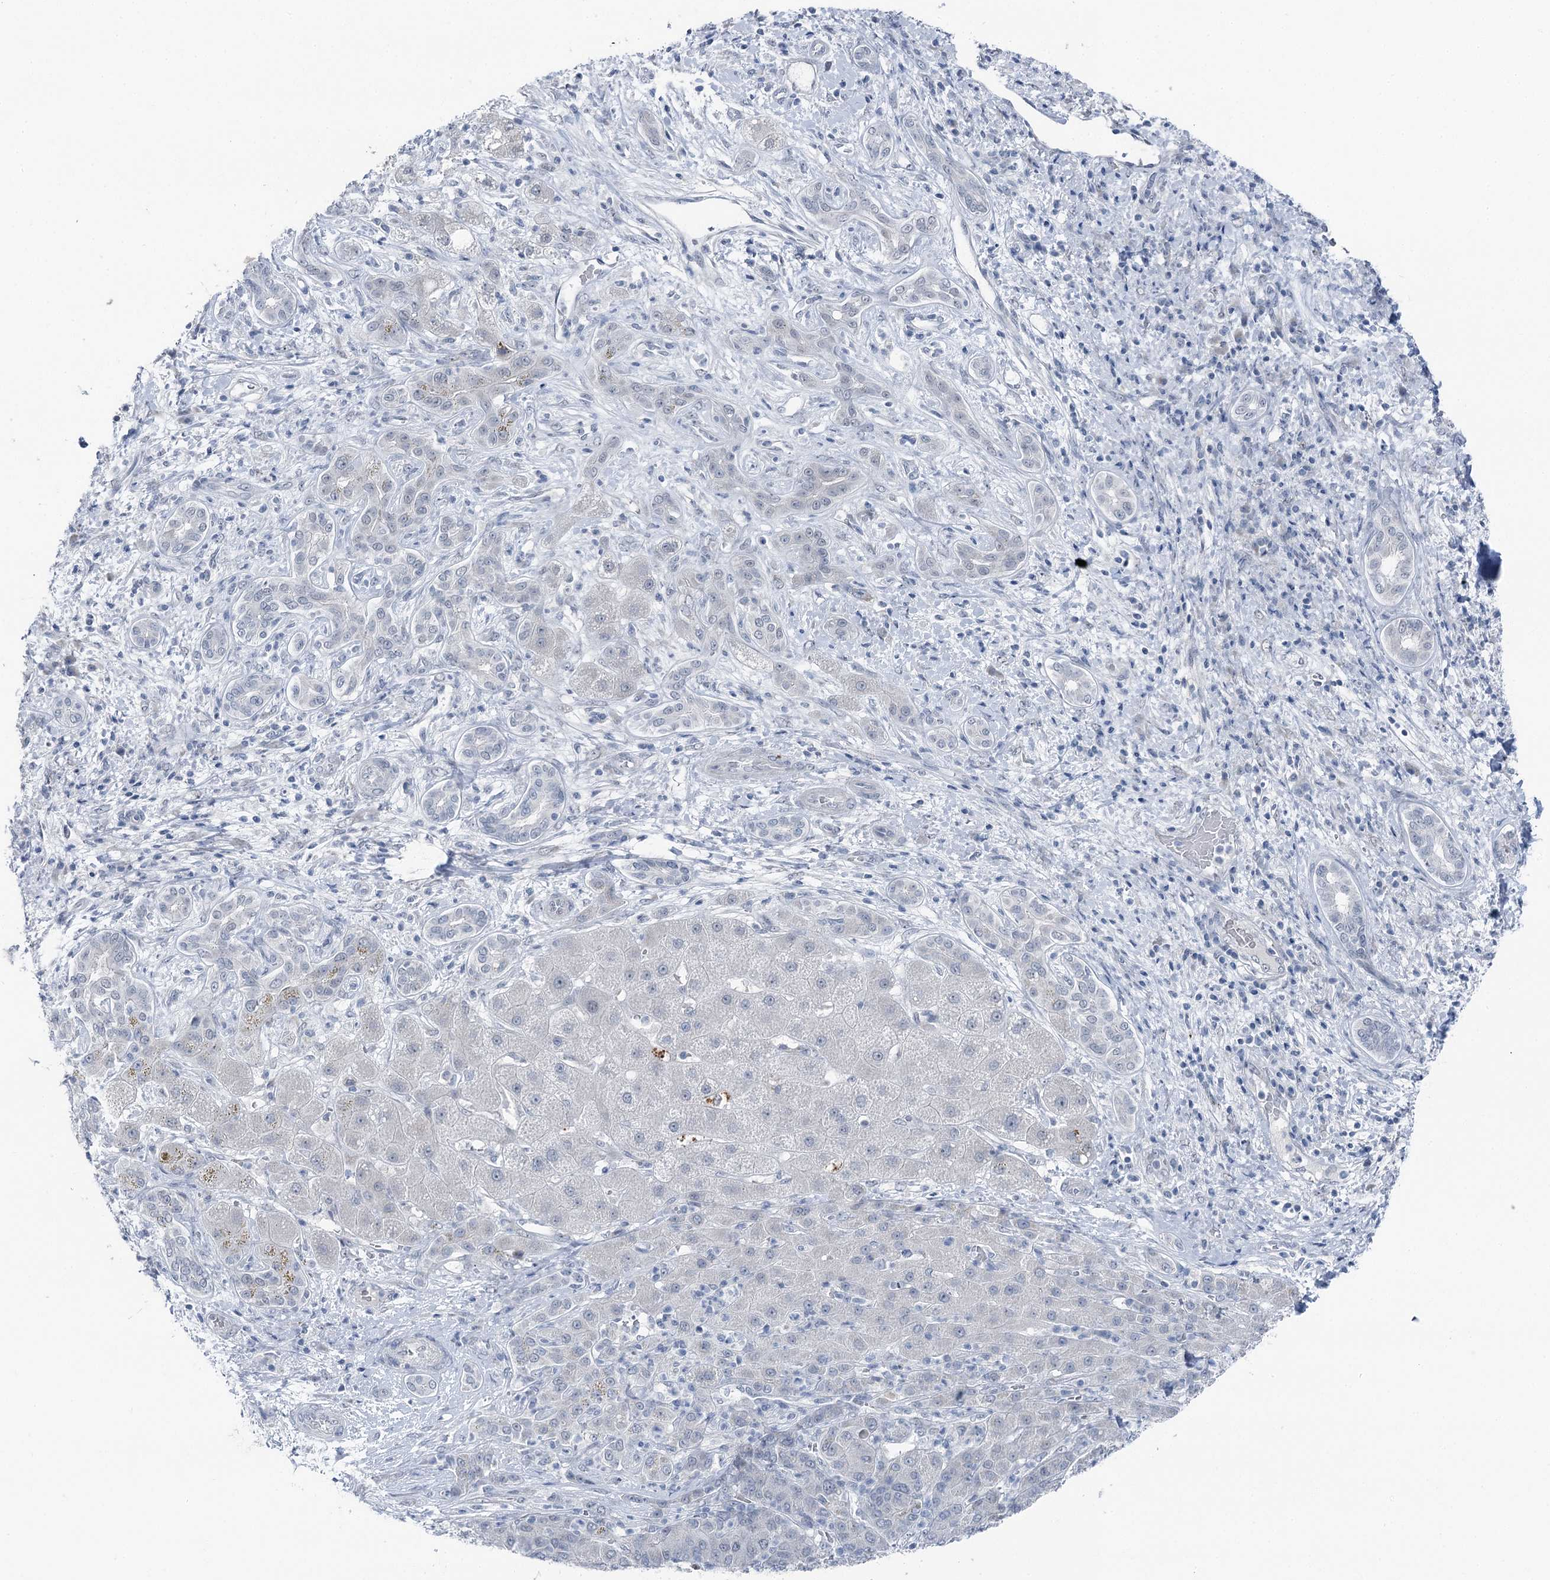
{"staining": {"intensity": "negative", "quantity": "none", "location": "none"}, "tissue": "liver cancer", "cell_type": "Tumor cells", "image_type": "cancer", "snomed": [{"axis": "morphology", "description": "Carcinoma, Hepatocellular, NOS"}, {"axis": "topography", "description": "Liver"}], "caption": "Hepatocellular carcinoma (liver) stained for a protein using immunohistochemistry (IHC) displays no positivity tumor cells.", "gene": "STEEP1", "patient": {"sex": "male", "age": 65}}